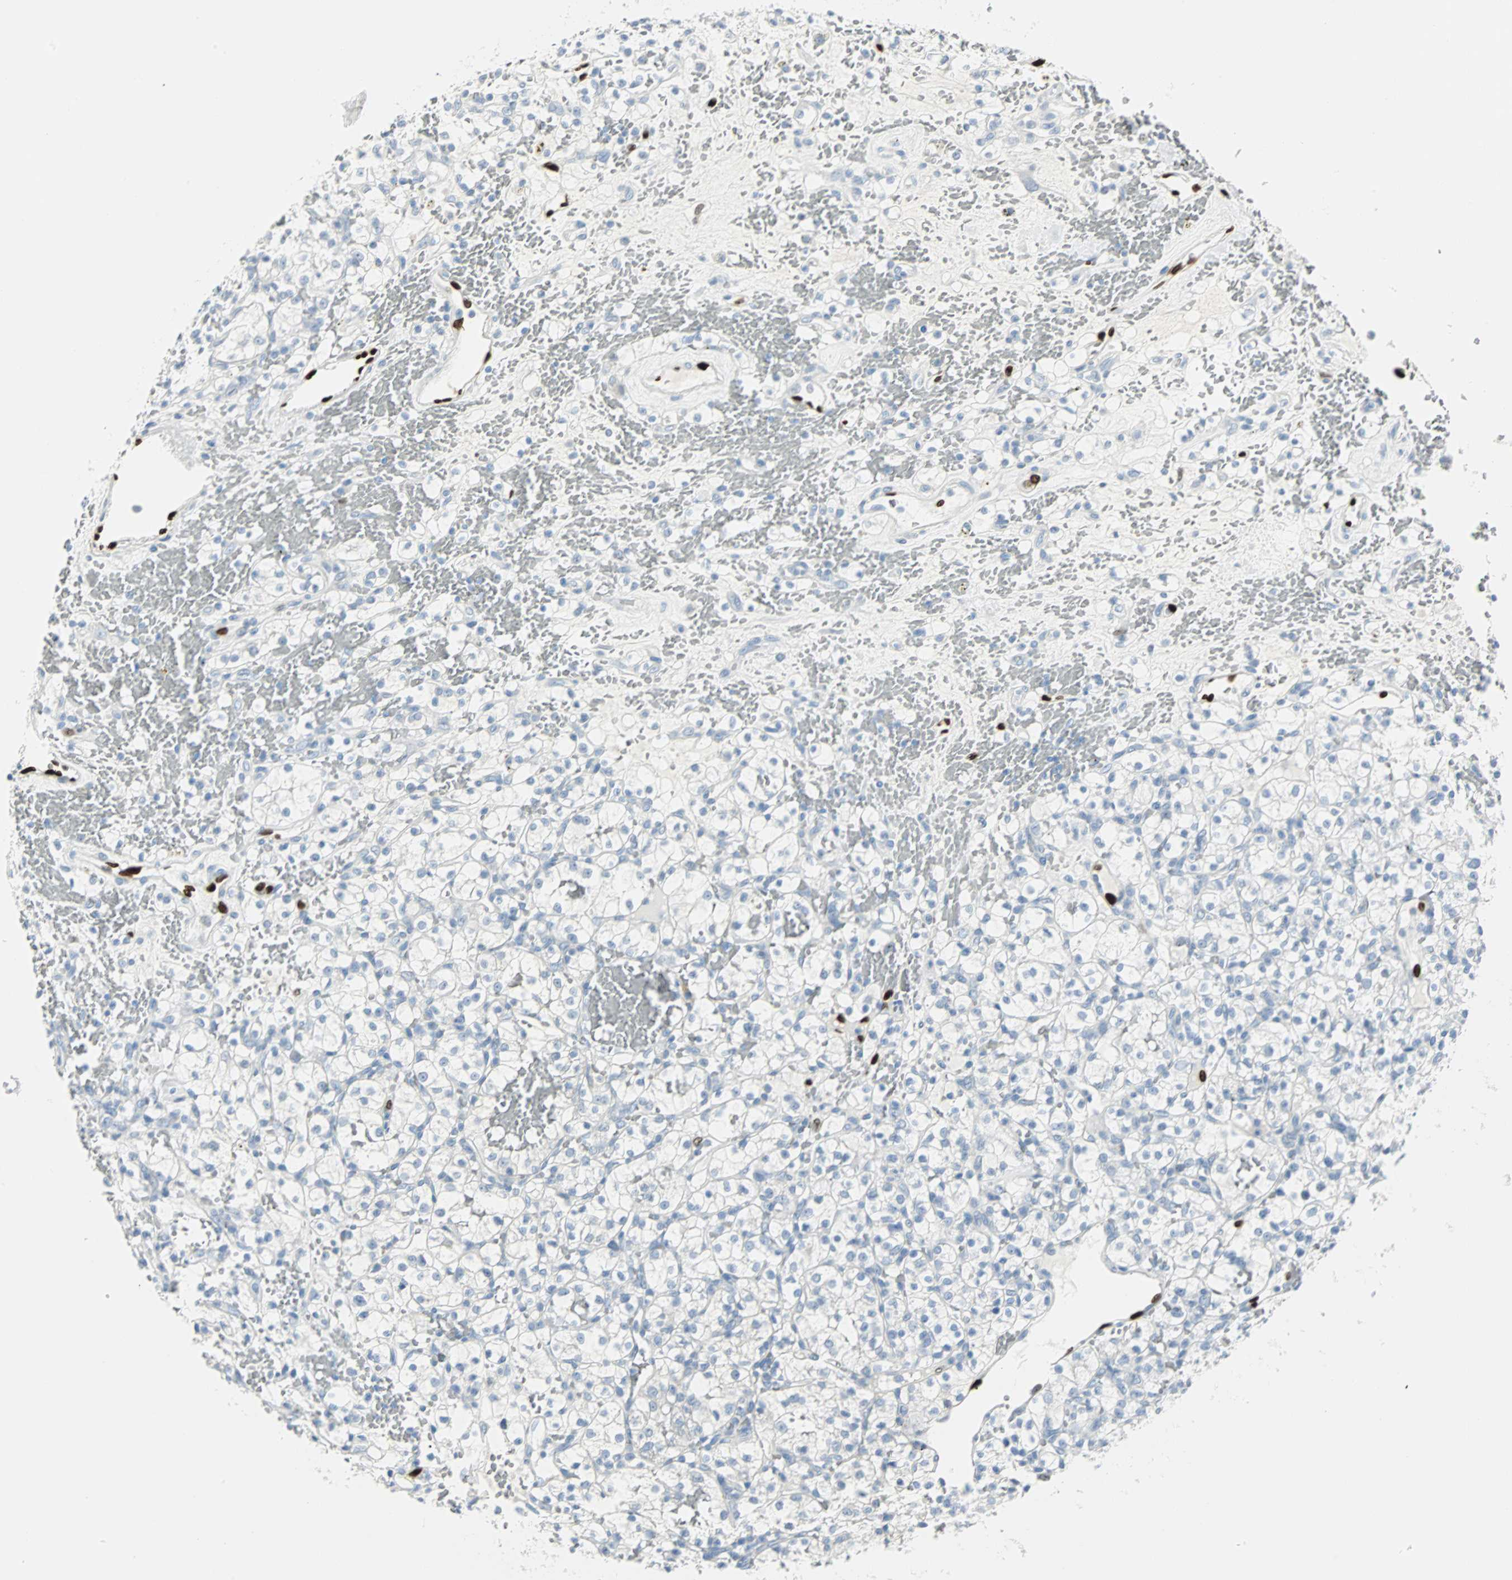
{"staining": {"intensity": "negative", "quantity": "none", "location": "none"}, "tissue": "renal cancer", "cell_type": "Tumor cells", "image_type": "cancer", "snomed": [{"axis": "morphology", "description": "Adenocarcinoma, NOS"}, {"axis": "topography", "description": "Kidney"}], "caption": "Immunohistochemistry (IHC) of human renal cancer shows no staining in tumor cells. (Stains: DAB immunohistochemistry with hematoxylin counter stain, Microscopy: brightfield microscopy at high magnification).", "gene": "IL33", "patient": {"sex": "female", "age": 60}}